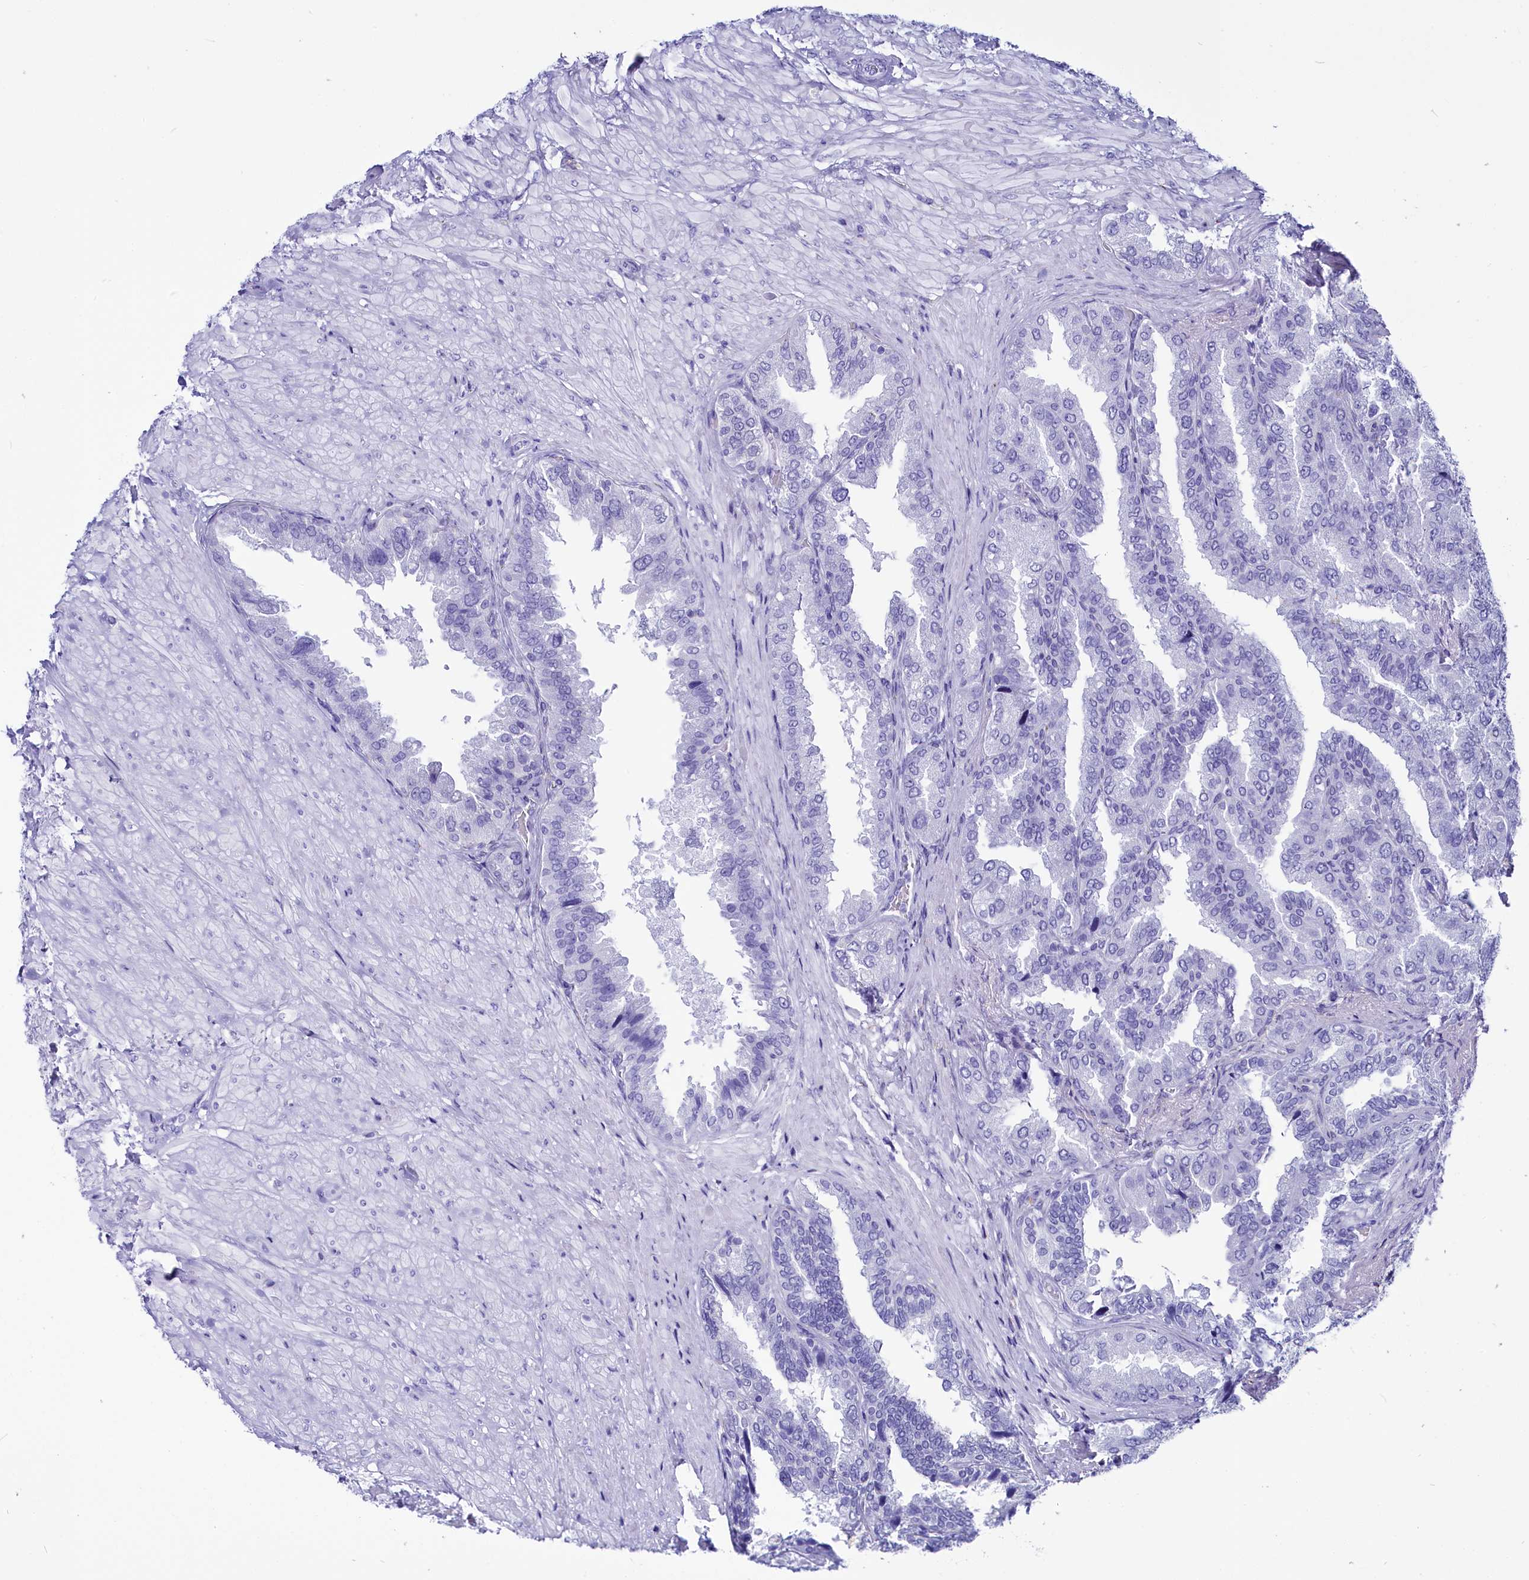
{"staining": {"intensity": "negative", "quantity": "none", "location": "none"}, "tissue": "seminal vesicle", "cell_type": "Glandular cells", "image_type": "normal", "snomed": [{"axis": "morphology", "description": "Normal tissue, NOS"}, {"axis": "topography", "description": "Seminal veicle"}, {"axis": "topography", "description": "Peripheral nerve tissue"}], "caption": "Immunohistochemistry photomicrograph of unremarkable seminal vesicle: human seminal vesicle stained with DAB demonstrates no significant protein positivity in glandular cells. (Brightfield microscopy of DAB (3,3'-diaminobenzidine) immunohistochemistry (IHC) at high magnification).", "gene": "AP3B2", "patient": {"sex": "male", "age": 63}}